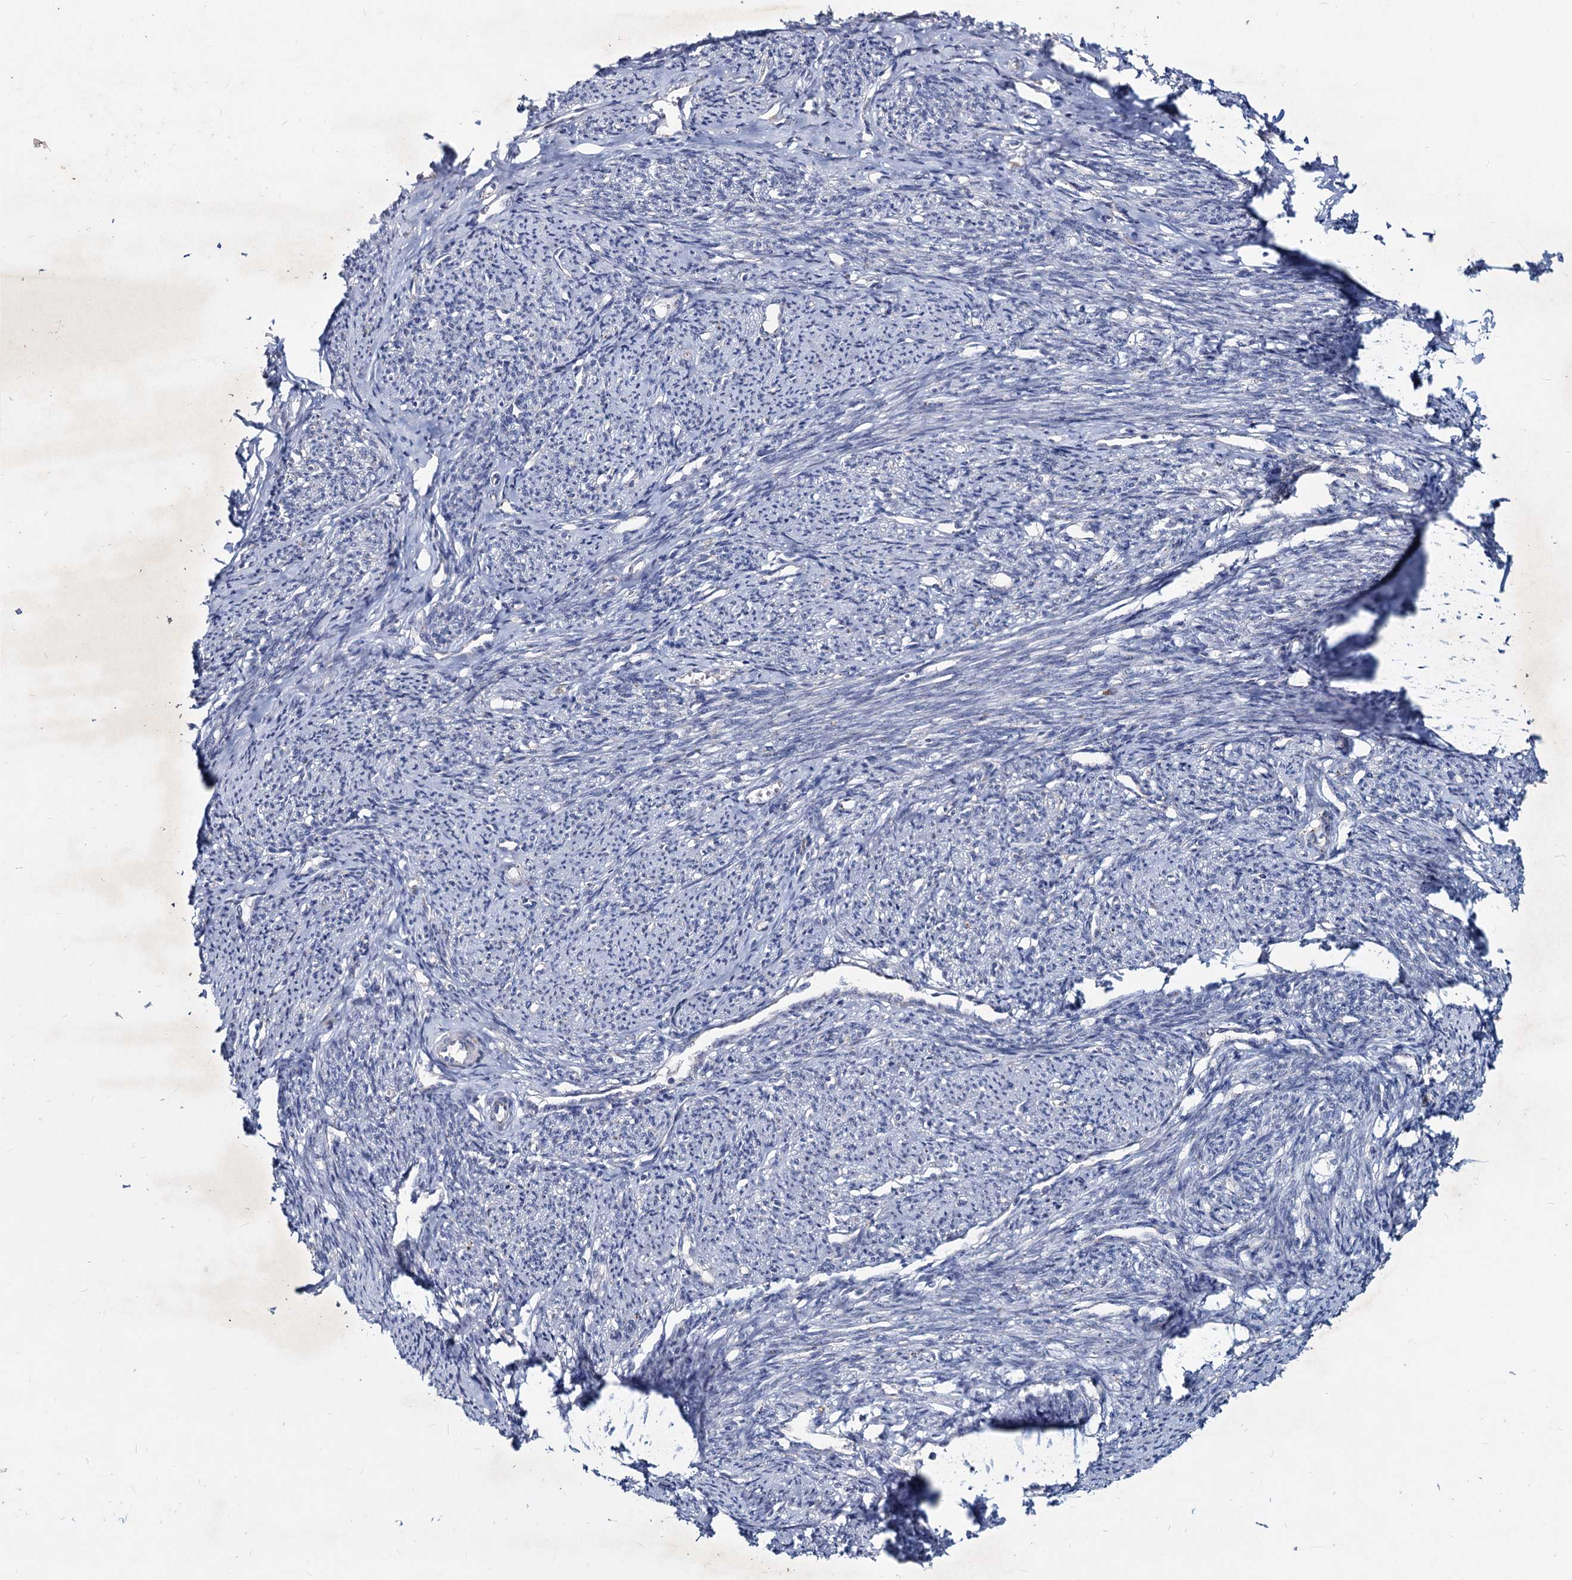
{"staining": {"intensity": "moderate", "quantity": "25%-75%", "location": "cytoplasmic/membranous"}, "tissue": "smooth muscle", "cell_type": "Smooth muscle cells", "image_type": "normal", "snomed": [{"axis": "morphology", "description": "Normal tissue, NOS"}, {"axis": "topography", "description": "Smooth muscle"}, {"axis": "topography", "description": "Uterus"}], "caption": "Human smooth muscle stained for a protein (brown) demonstrates moderate cytoplasmic/membranous positive staining in approximately 25%-75% of smooth muscle cells.", "gene": "AGBL4", "patient": {"sex": "female", "age": 59}}